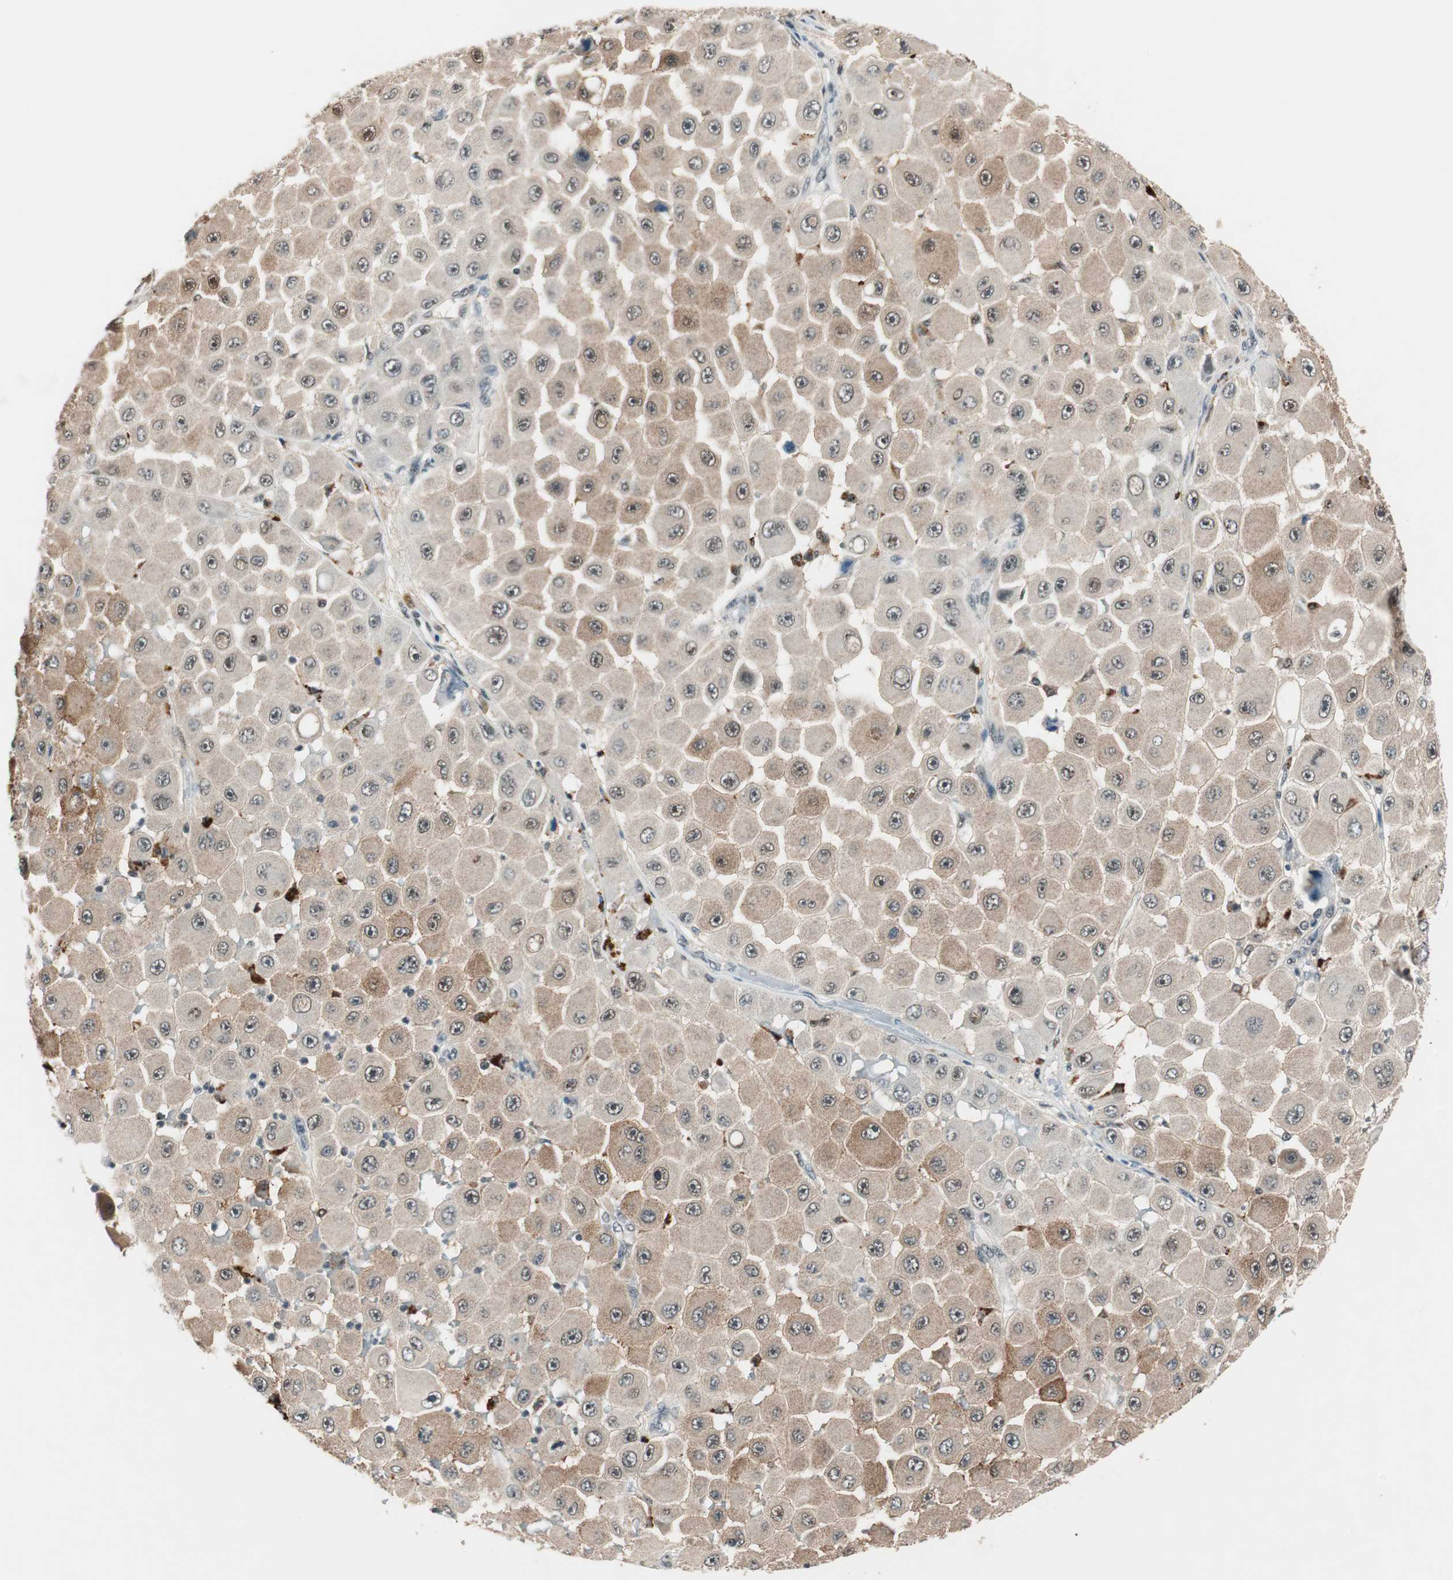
{"staining": {"intensity": "moderate", "quantity": "25%-75%", "location": "cytoplasmic/membranous"}, "tissue": "melanoma", "cell_type": "Tumor cells", "image_type": "cancer", "snomed": [{"axis": "morphology", "description": "Malignant melanoma, NOS"}, {"axis": "topography", "description": "Skin"}], "caption": "Tumor cells reveal medium levels of moderate cytoplasmic/membranous positivity in approximately 25%-75% of cells in melanoma.", "gene": "NFRKB", "patient": {"sex": "female", "age": 81}}